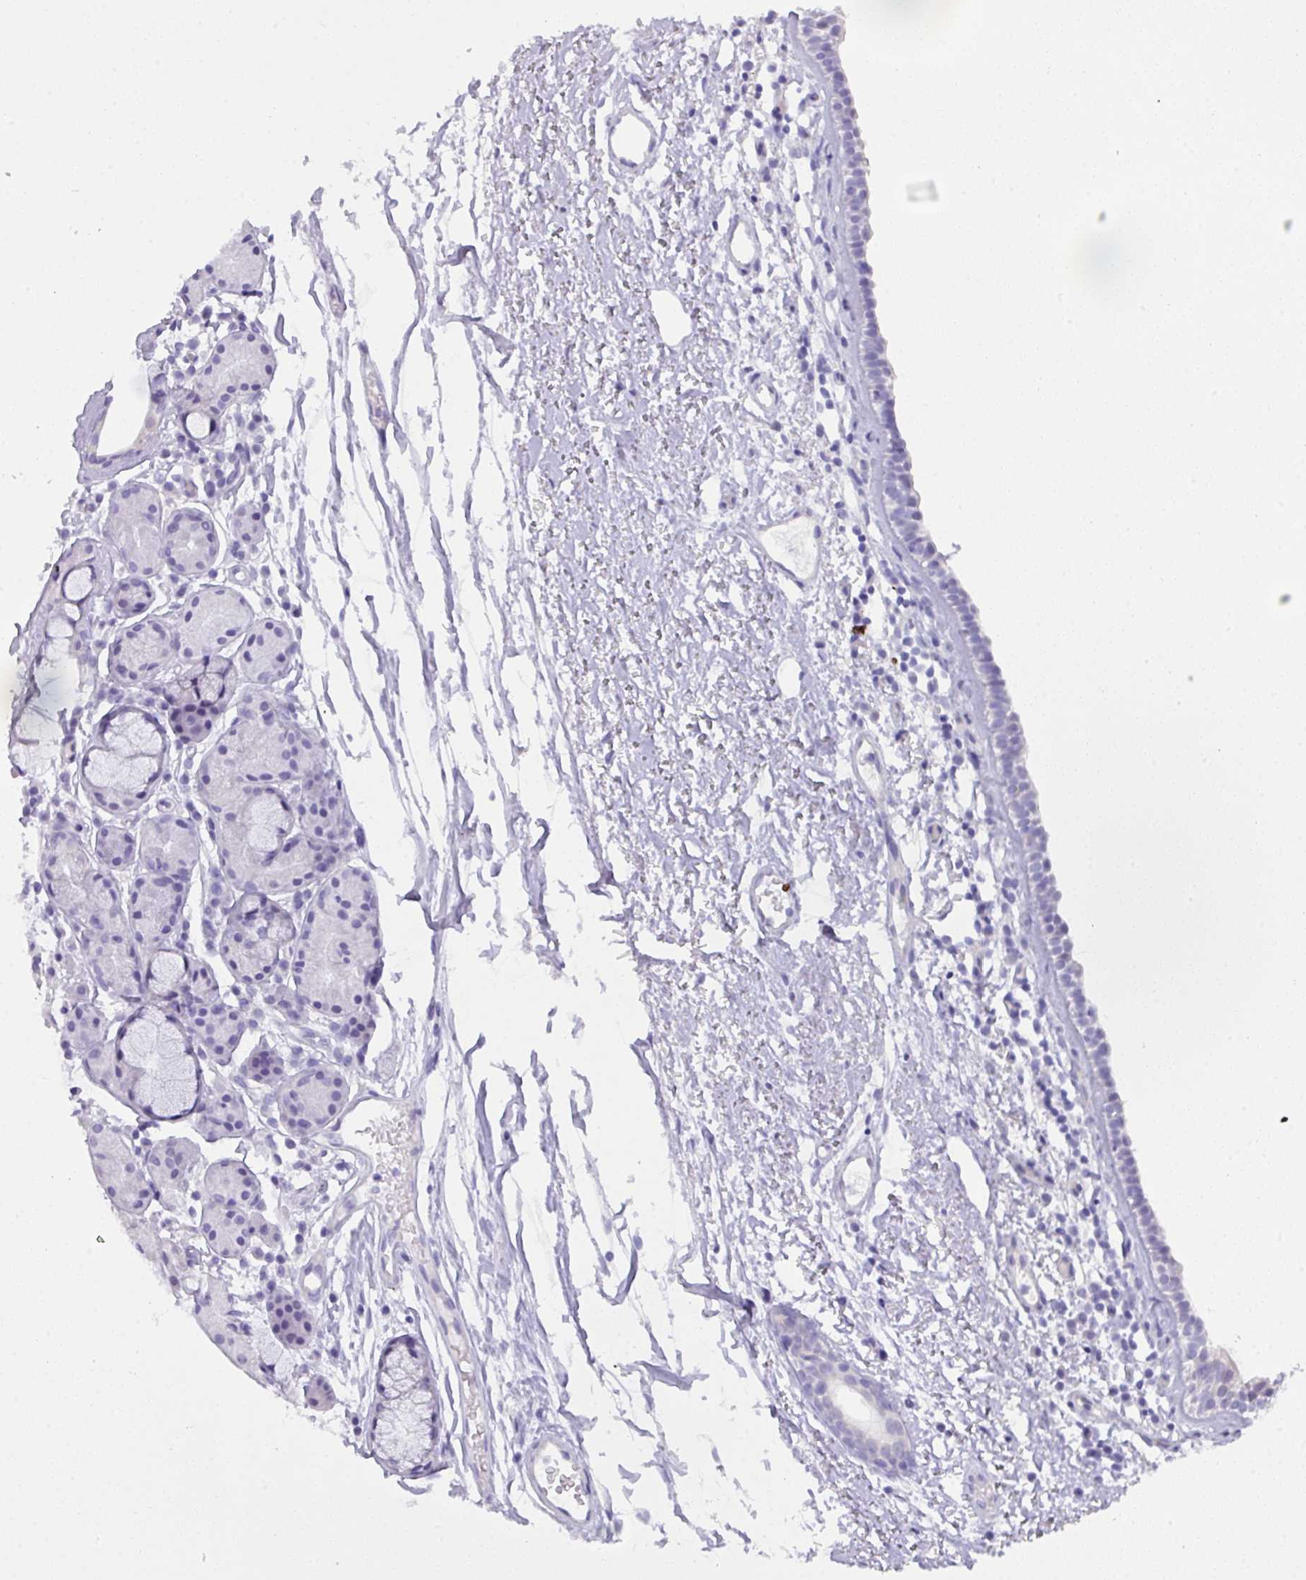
{"staining": {"intensity": "negative", "quantity": "none", "location": "none"}, "tissue": "nasopharynx", "cell_type": "Respiratory epithelial cells", "image_type": "normal", "snomed": [{"axis": "morphology", "description": "Normal tissue, NOS"}, {"axis": "topography", "description": "Cartilage tissue"}, {"axis": "topography", "description": "Nasopharynx"}], "caption": "Immunohistochemical staining of unremarkable human nasopharynx demonstrates no significant staining in respiratory epithelial cells. (Stains: DAB immunohistochemistry (IHC) with hematoxylin counter stain, Microscopy: brightfield microscopy at high magnification).", "gene": "MRM2", "patient": {"sex": "male", "age": 56}}